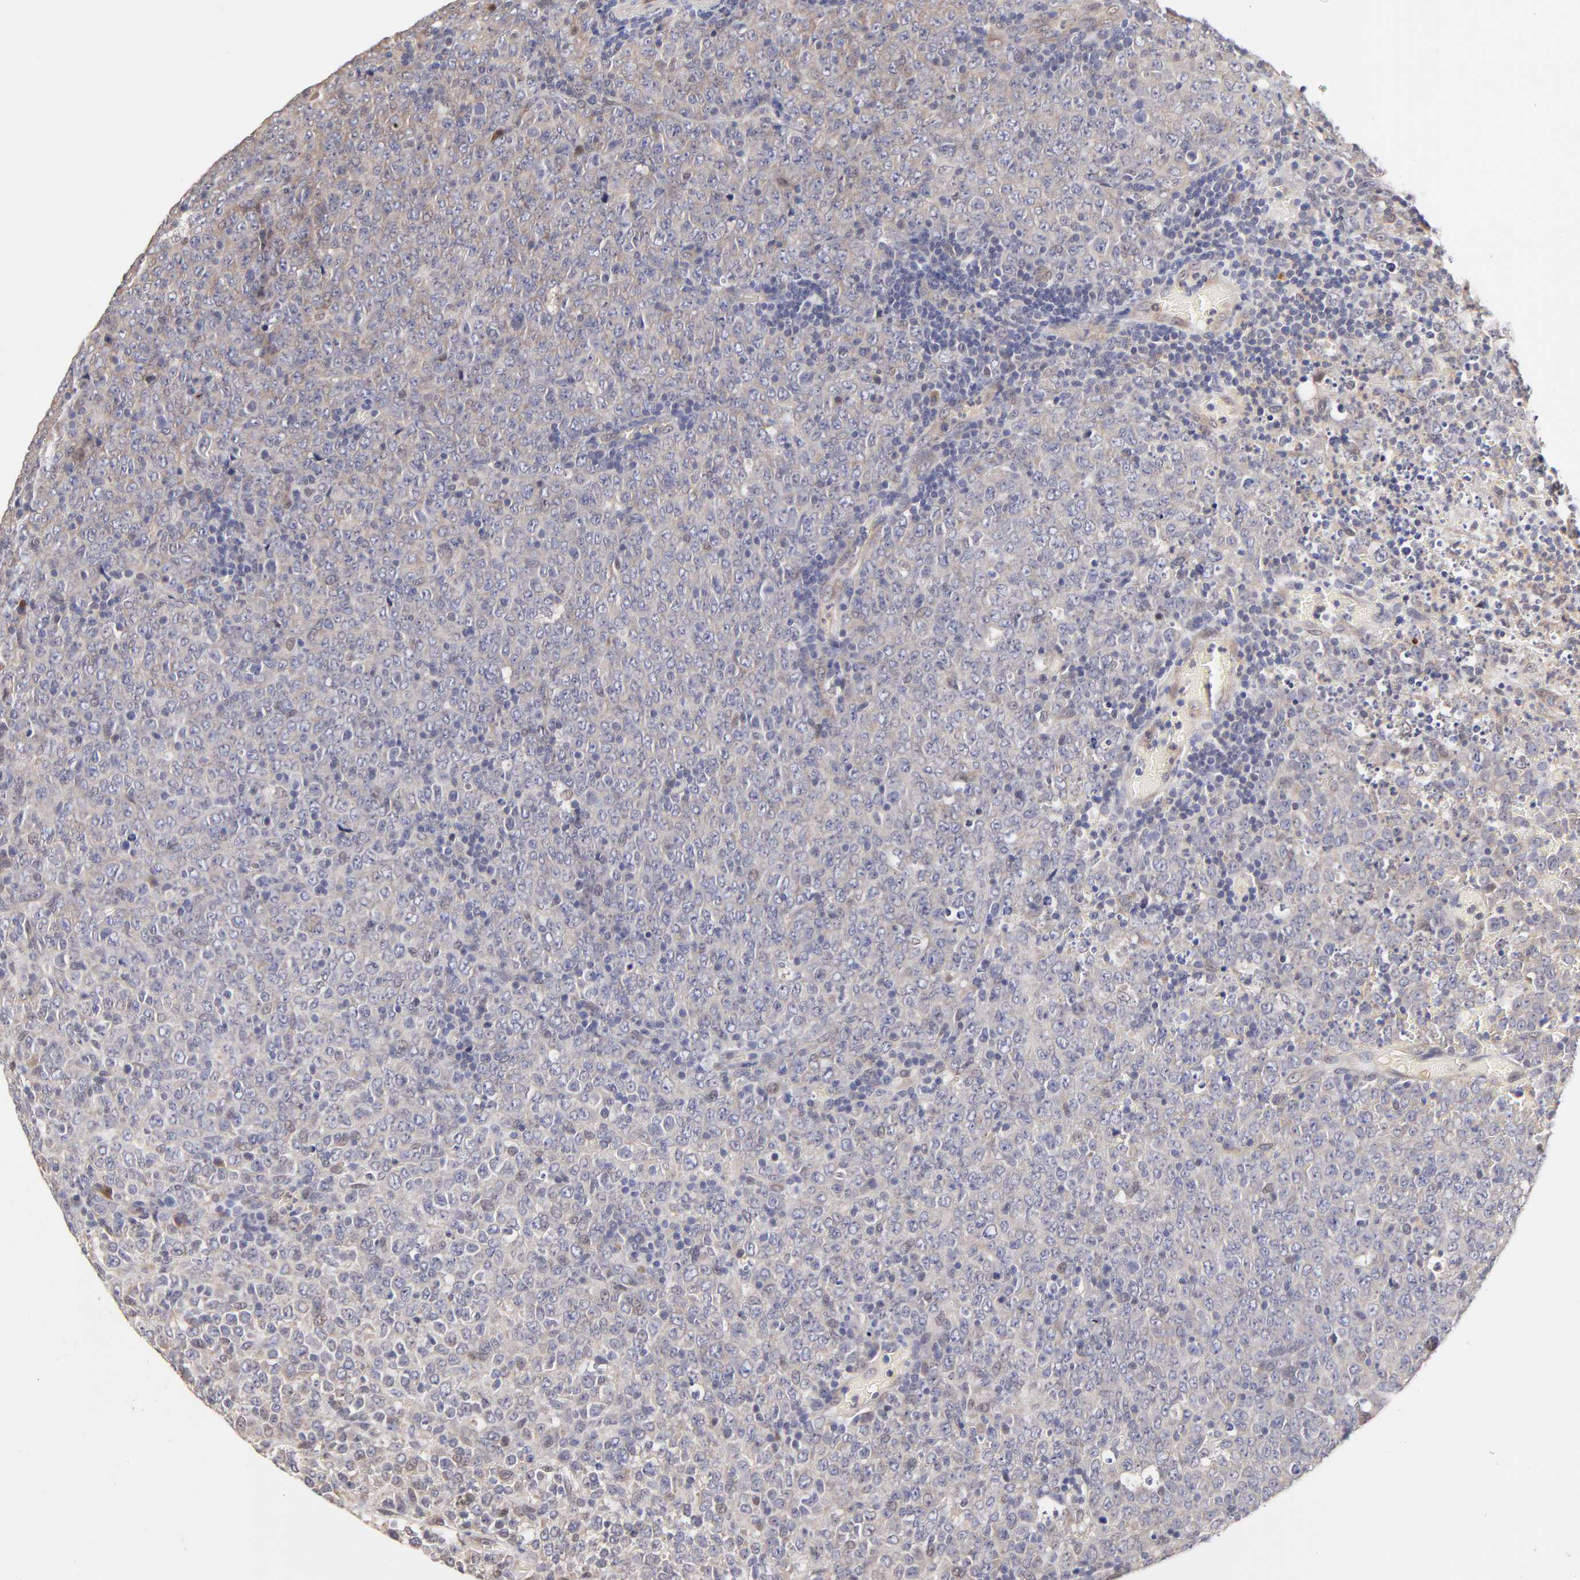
{"staining": {"intensity": "weak", "quantity": ">75%", "location": "cytoplasmic/membranous"}, "tissue": "lymphoma", "cell_type": "Tumor cells", "image_type": "cancer", "snomed": [{"axis": "morphology", "description": "Malignant lymphoma, non-Hodgkin's type, High grade"}, {"axis": "topography", "description": "Tonsil"}], "caption": "High-power microscopy captured an immunohistochemistry histopathology image of malignant lymphoma, non-Hodgkin's type (high-grade), revealing weak cytoplasmic/membranous positivity in about >75% of tumor cells. (IHC, brightfield microscopy, high magnification).", "gene": "ZNF10", "patient": {"sex": "female", "age": 36}}